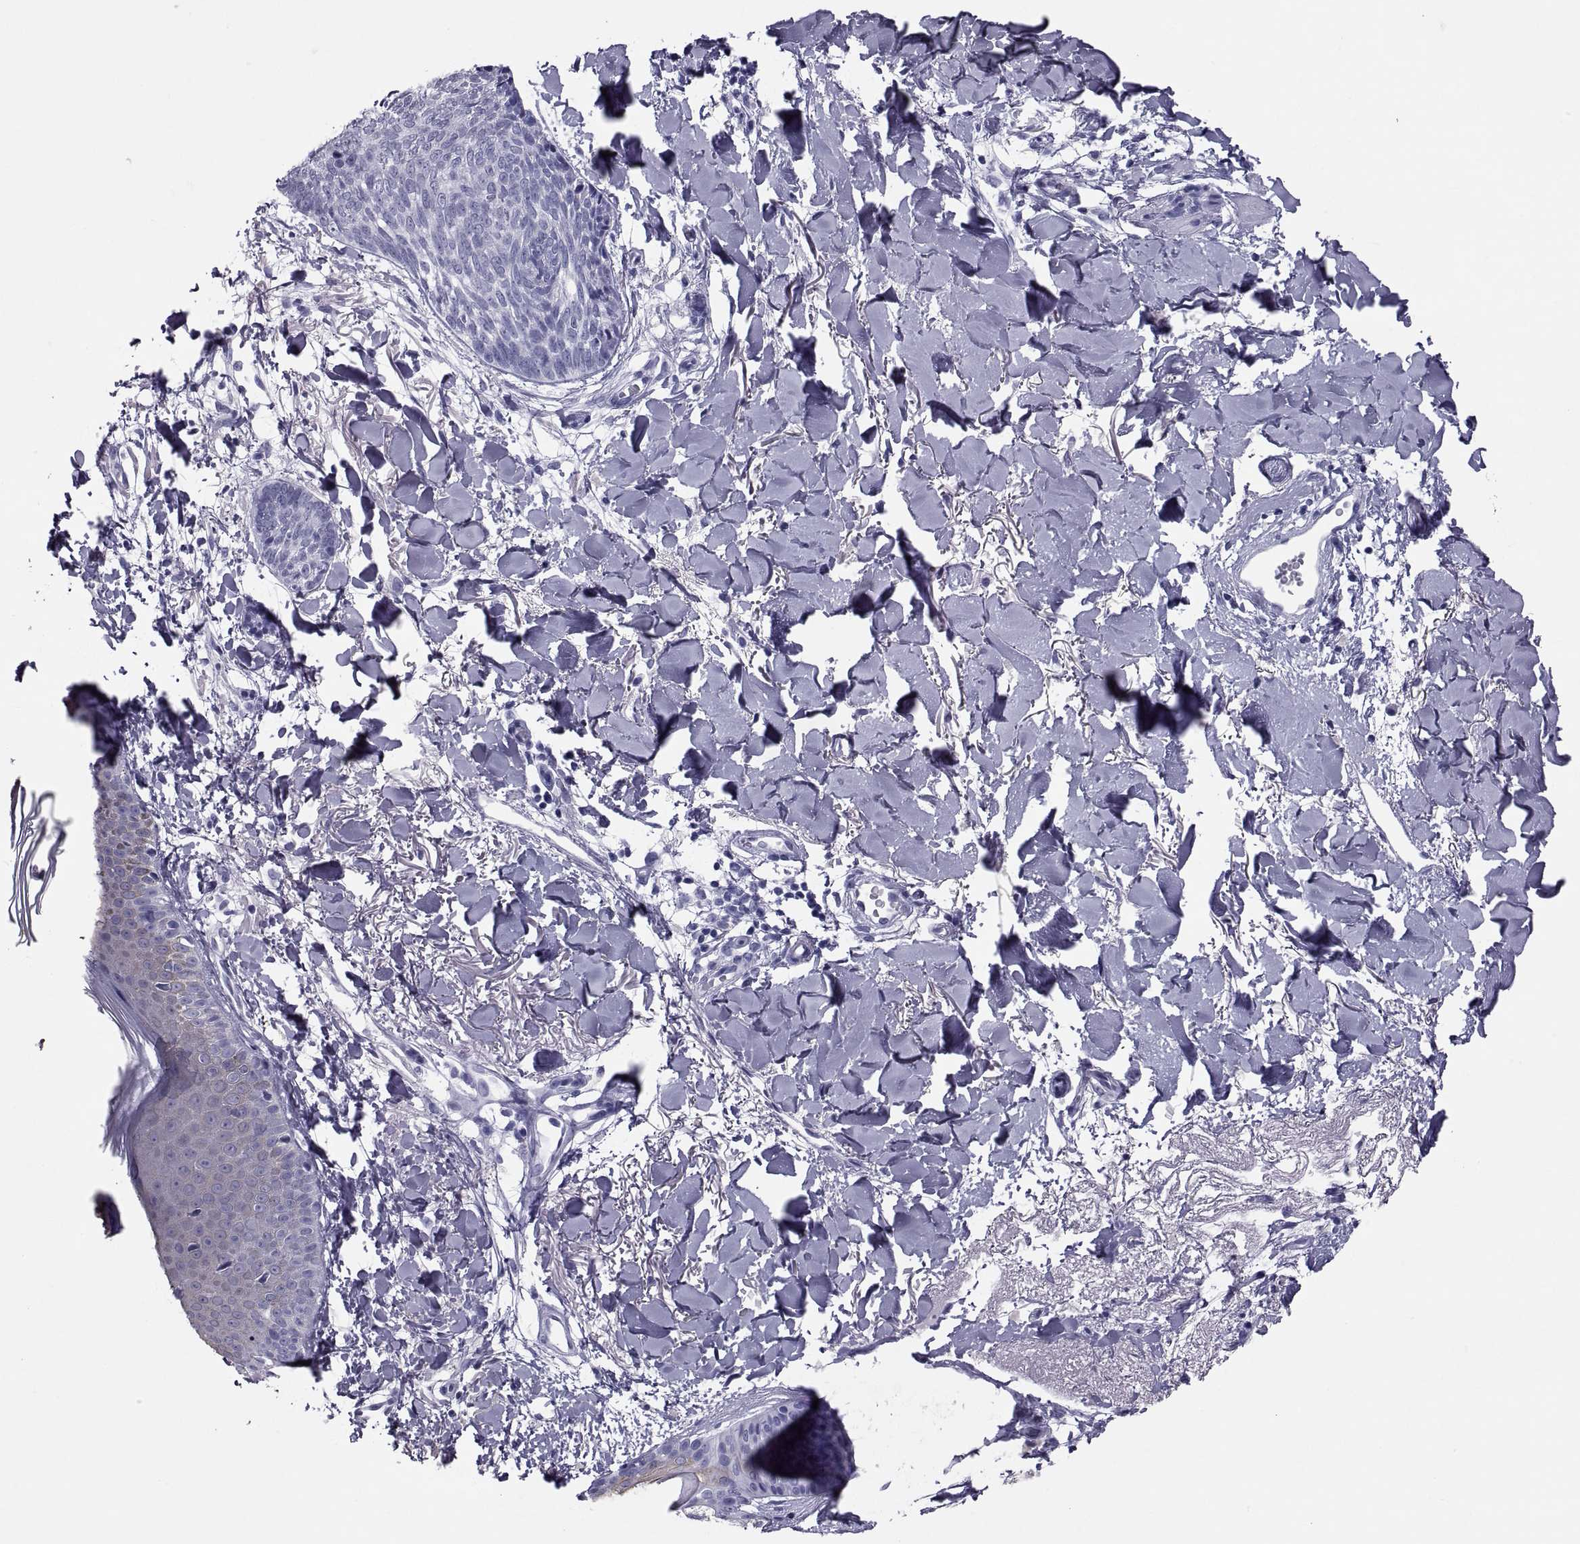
{"staining": {"intensity": "negative", "quantity": "none", "location": "none"}, "tissue": "skin cancer", "cell_type": "Tumor cells", "image_type": "cancer", "snomed": [{"axis": "morphology", "description": "Normal tissue, NOS"}, {"axis": "morphology", "description": "Basal cell carcinoma"}, {"axis": "topography", "description": "Skin"}], "caption": "Immunohistochemical staining of skin basal cell carcinoma exhibits no significant staining in tumor cells. Brightfield microscopy of immunohistochemistry stained with DAB (brown) and hematoxylin (blue), captured at high magnification.", "gene": "CRISP1", "patient": {"sex": "male", "age": 84}}